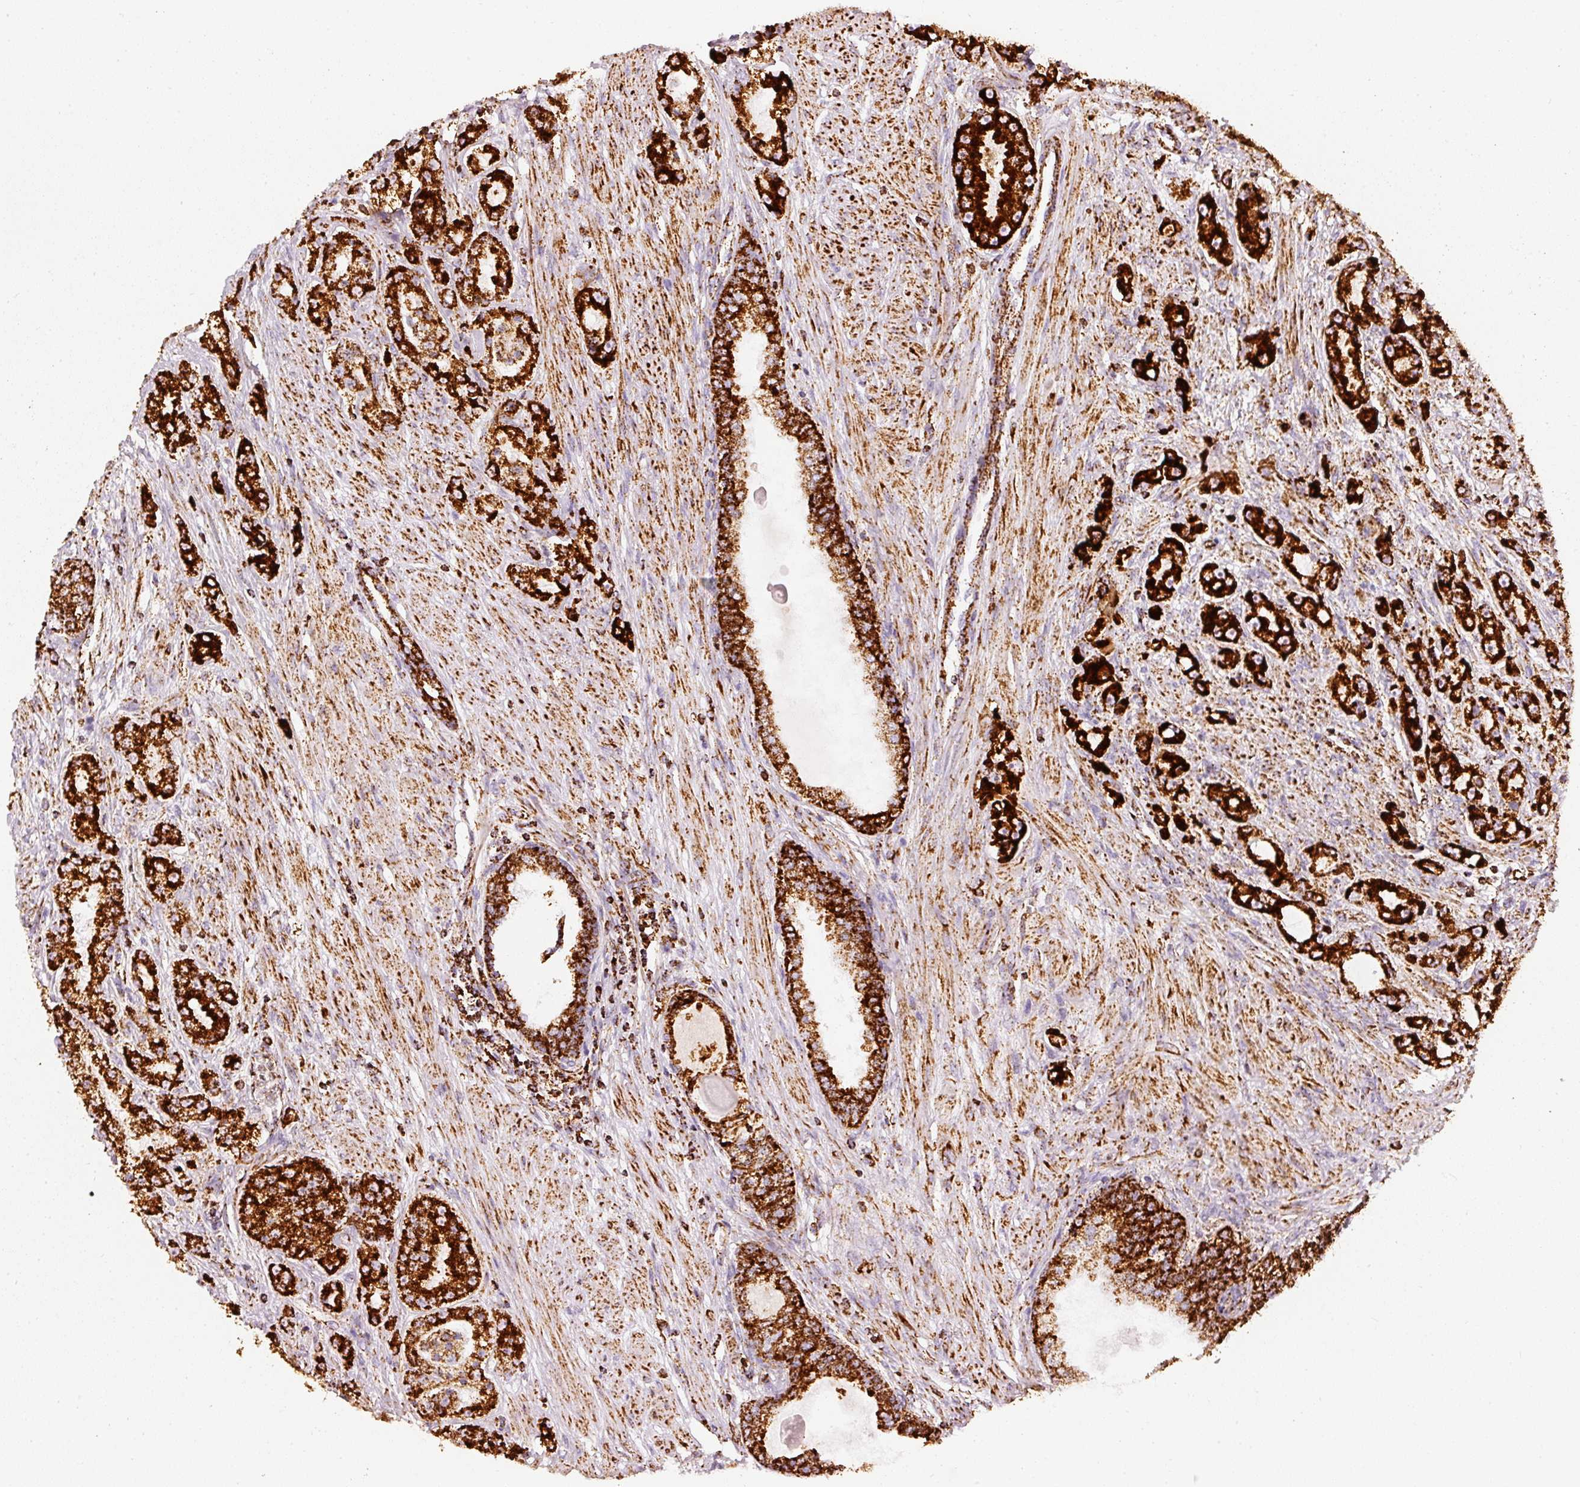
{"staining": {"intensity": "strong", "quantity": ">75%", "location": "cytoplasmic/membranous"}, "tissue": "prostate cancer", "cell_type": "Tumor cells", "image_type": "cancer", "snomed": [{"axis": "morphology", "description": "Adenocarcinoma, High grade"}, {"axis": "topography", "description": "Prostate"}], "caption": "Human high-grade adenocarcinoma (prostate) stained for a protein (brown) exhibits strong cytoplasmic/membranous positive expression in about >75% of tumor cells.", "gene": "MT-CO2", "patient": {"sex": "male", "age": 67}}